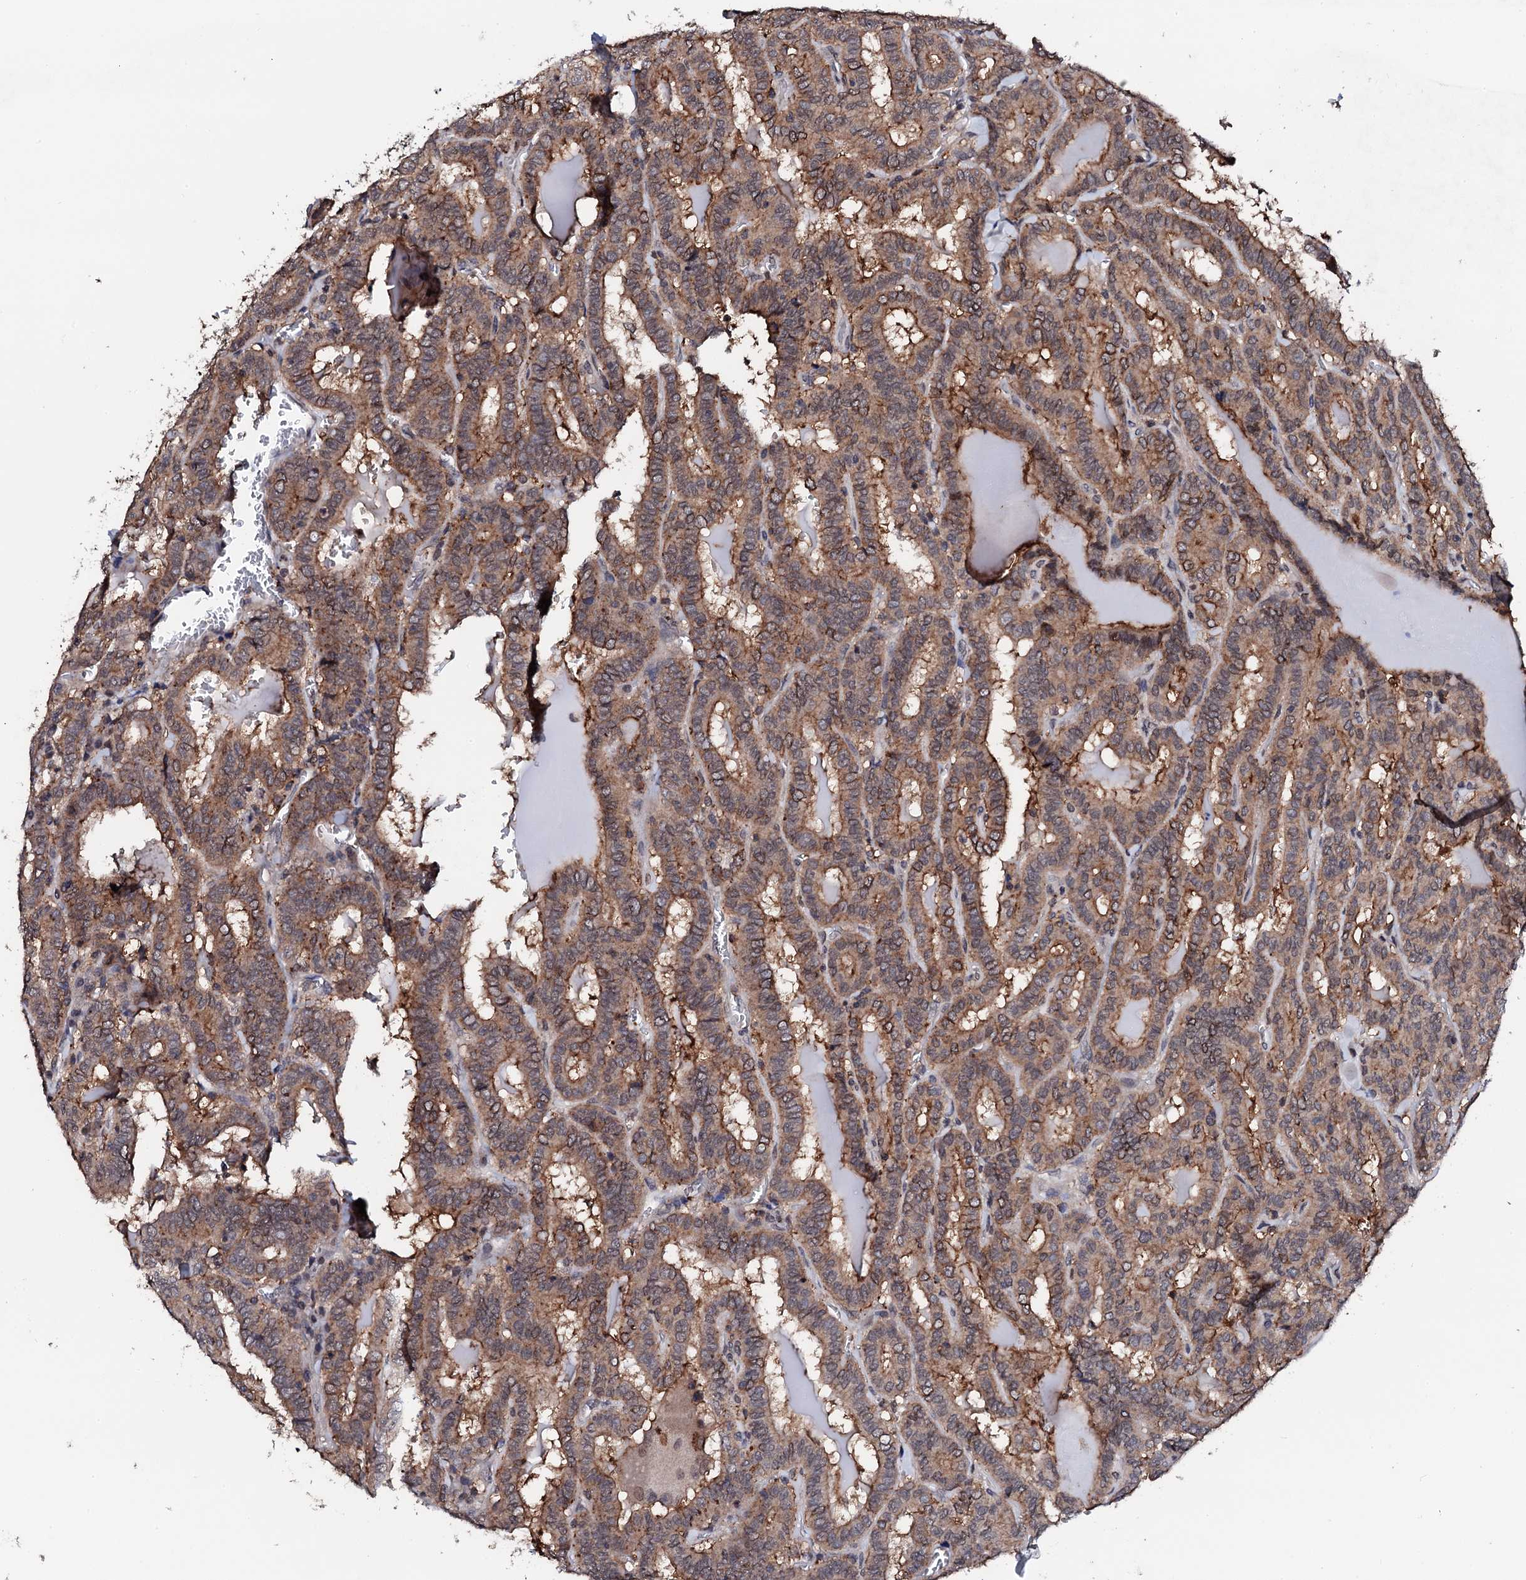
{"staining": {"intensity": "moderate", "quantity": ">75%", "location": "cytoplasmic/membranous"}, "tissue": "thyroid cancer", "cell_type": "Tumor cells", "image_type": "cancer", "snomed": [{"axis": "morphology", "description": "Papillary adenocarcinoma, NOS"}, {"axis": "topography", "description": "Thyroid gland"}], "caption": "Immunohistochemistry histopathology image of human papillary adenocarcinoma (thyroid) stained for a protein (brown), which exhibits medium levels of moderate cytoplasmic/membranous expression in approximately >75% of tumor cells.", "gene": "EDC3", "patient": {"sex": "female", "age": 72}}